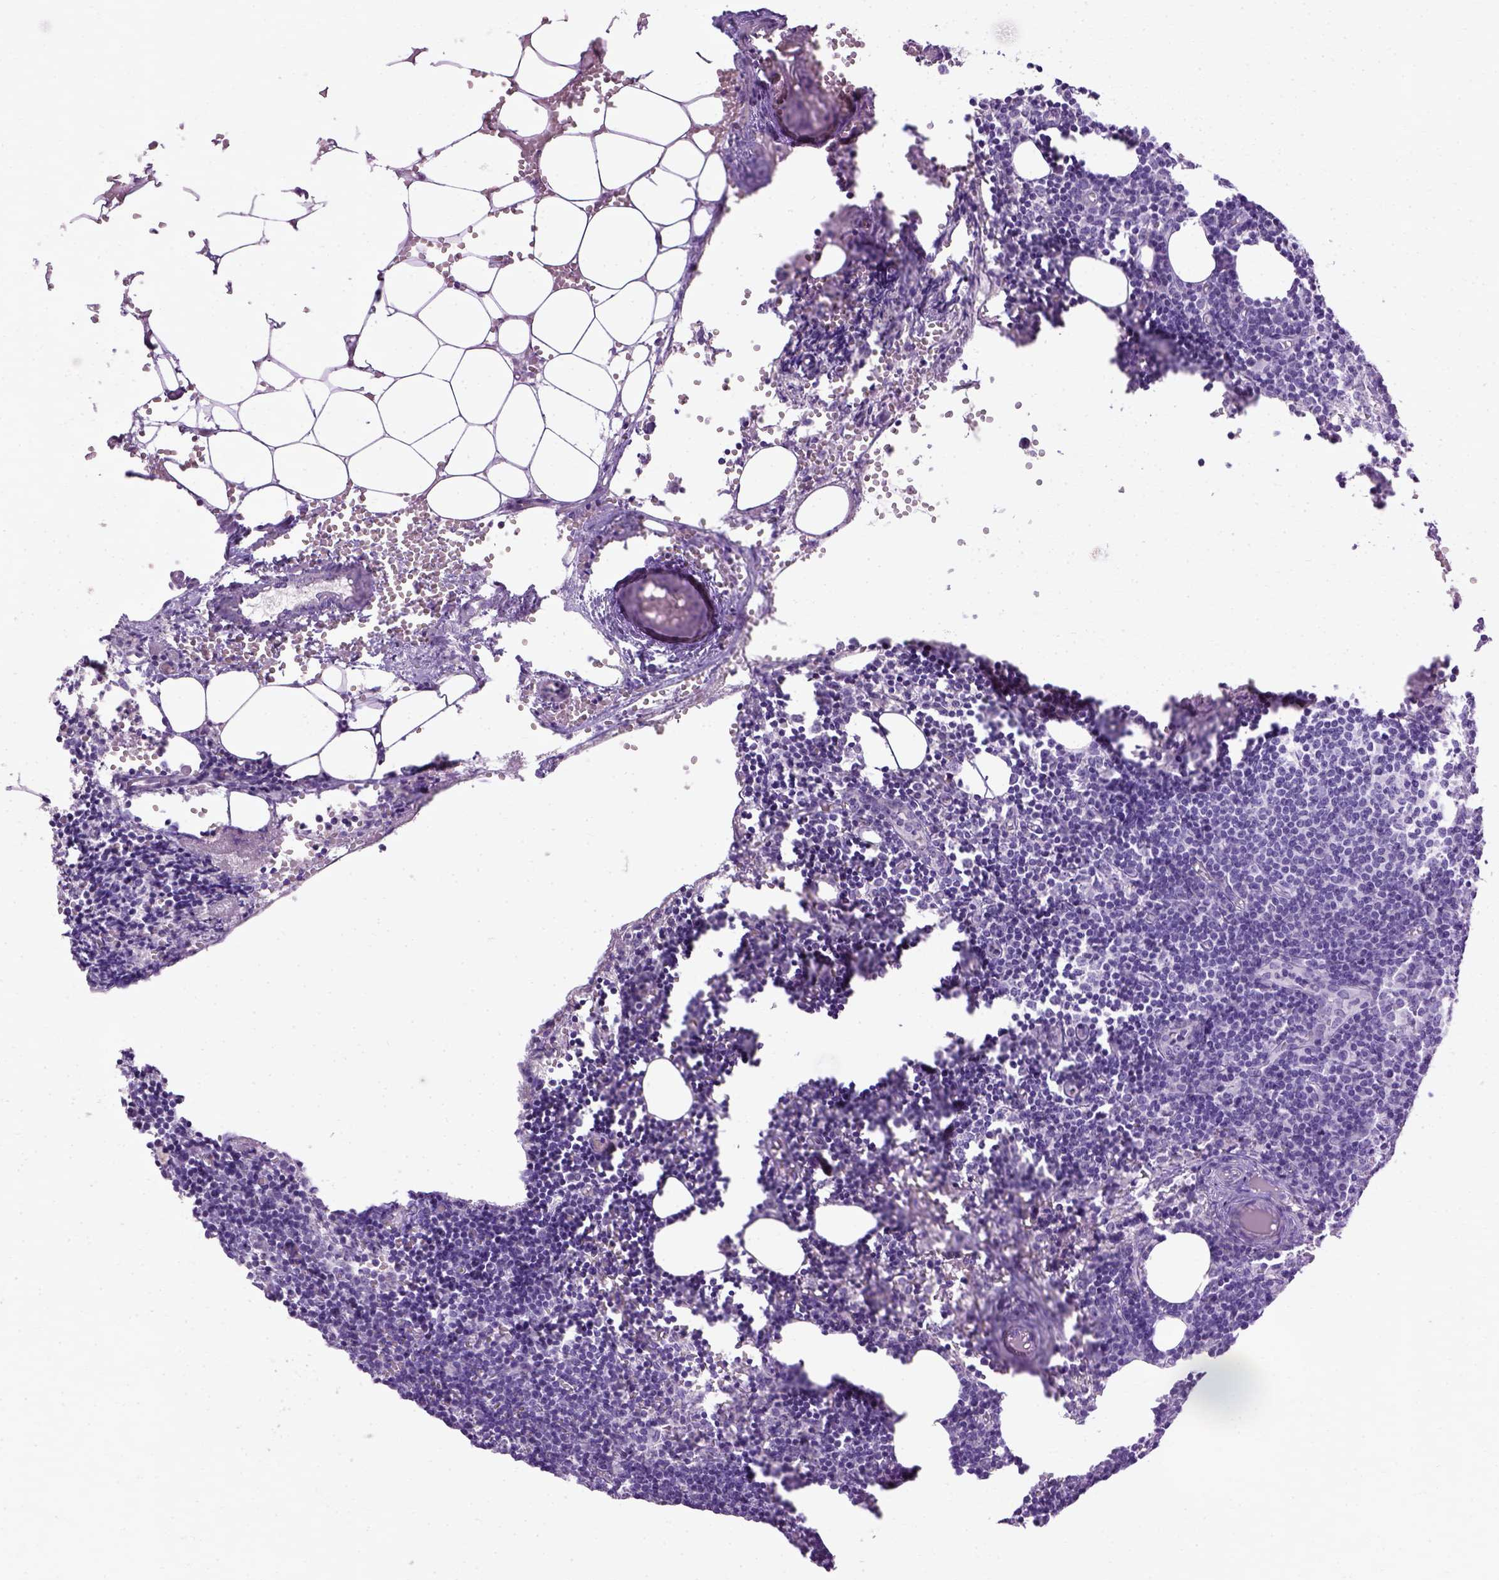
{"staining": {"intensity": "negative", "quantity": "none", "location": "none"}, "tissue": "lymph node", "cell_type": "Non-germinal center cells", "image_type": "normal", "snomed": [{"axis": "morphology", "description": "Normal tissue, NOS"}, {"axis": "topography", "description": "Lymph node"}], "caption": "Benign lymph node was stained to show a protein in brown. There is no significant positivity in non-germinal center cells. (DAB (3,3'-diaminobenzidine) immunohistochemistry (IHC), high magnification).", "gene": "CYP24A1", "patient": {"sex": "female", "age": 41}}